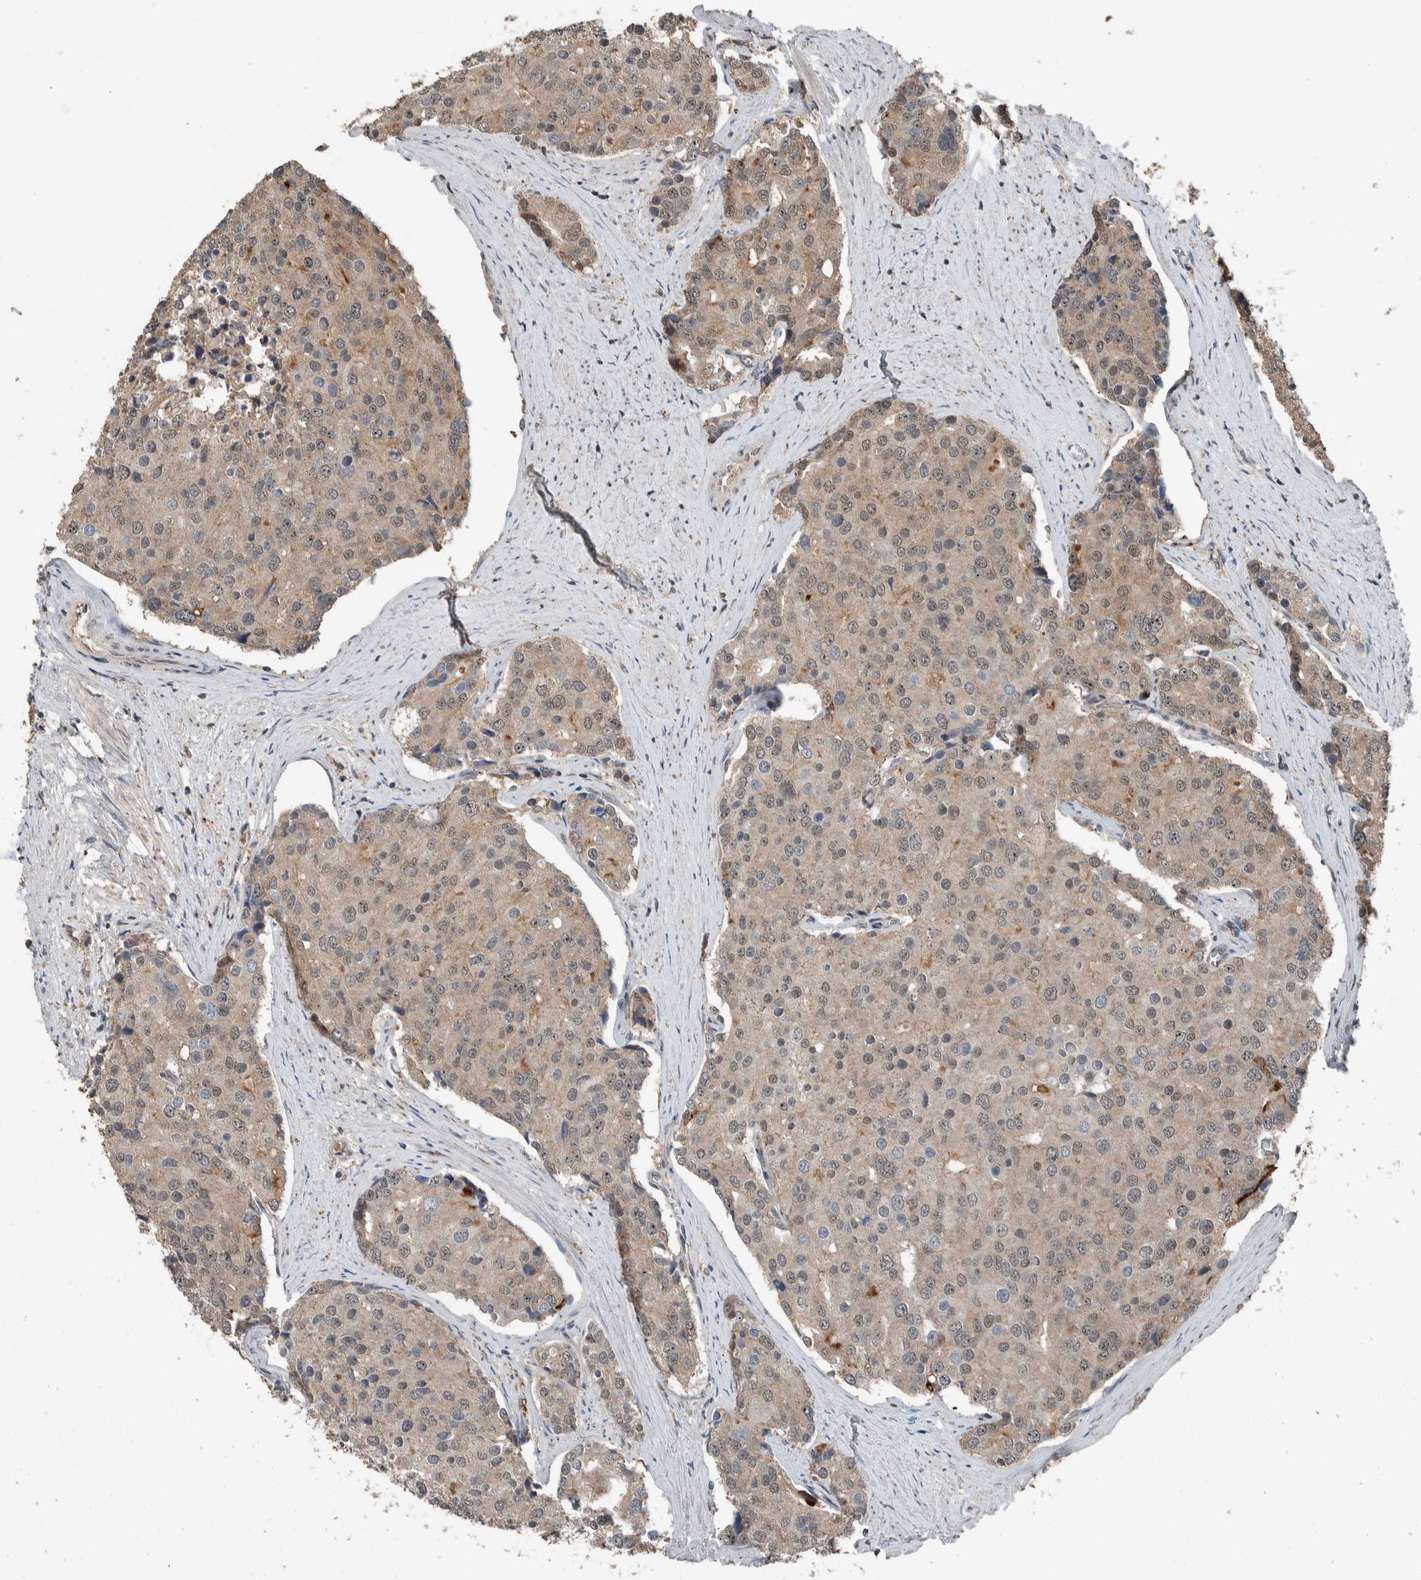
{"staining": {"intensity": "strong", "quantity": "25%-75%", "location": "cytoplasmic/membranous"}, "tissue": "prostate cancer", "cell_type": "Tumor cells", "image_type": "cancer", "snomed": [{"axis": "morphology", "description": "Adenocarcinoma, High grade"}, {"axis": "topography", "description": "Prostate"}], "caption": "This histopathology image shows immunohistochemistry (IHC) staining of prostate cancer, with high strong cytoplasmic/membranous expression in about 25%-75% of tumor cells.", "gene": "MYO1E", "patient": {"sex": "male", "age": 50}}